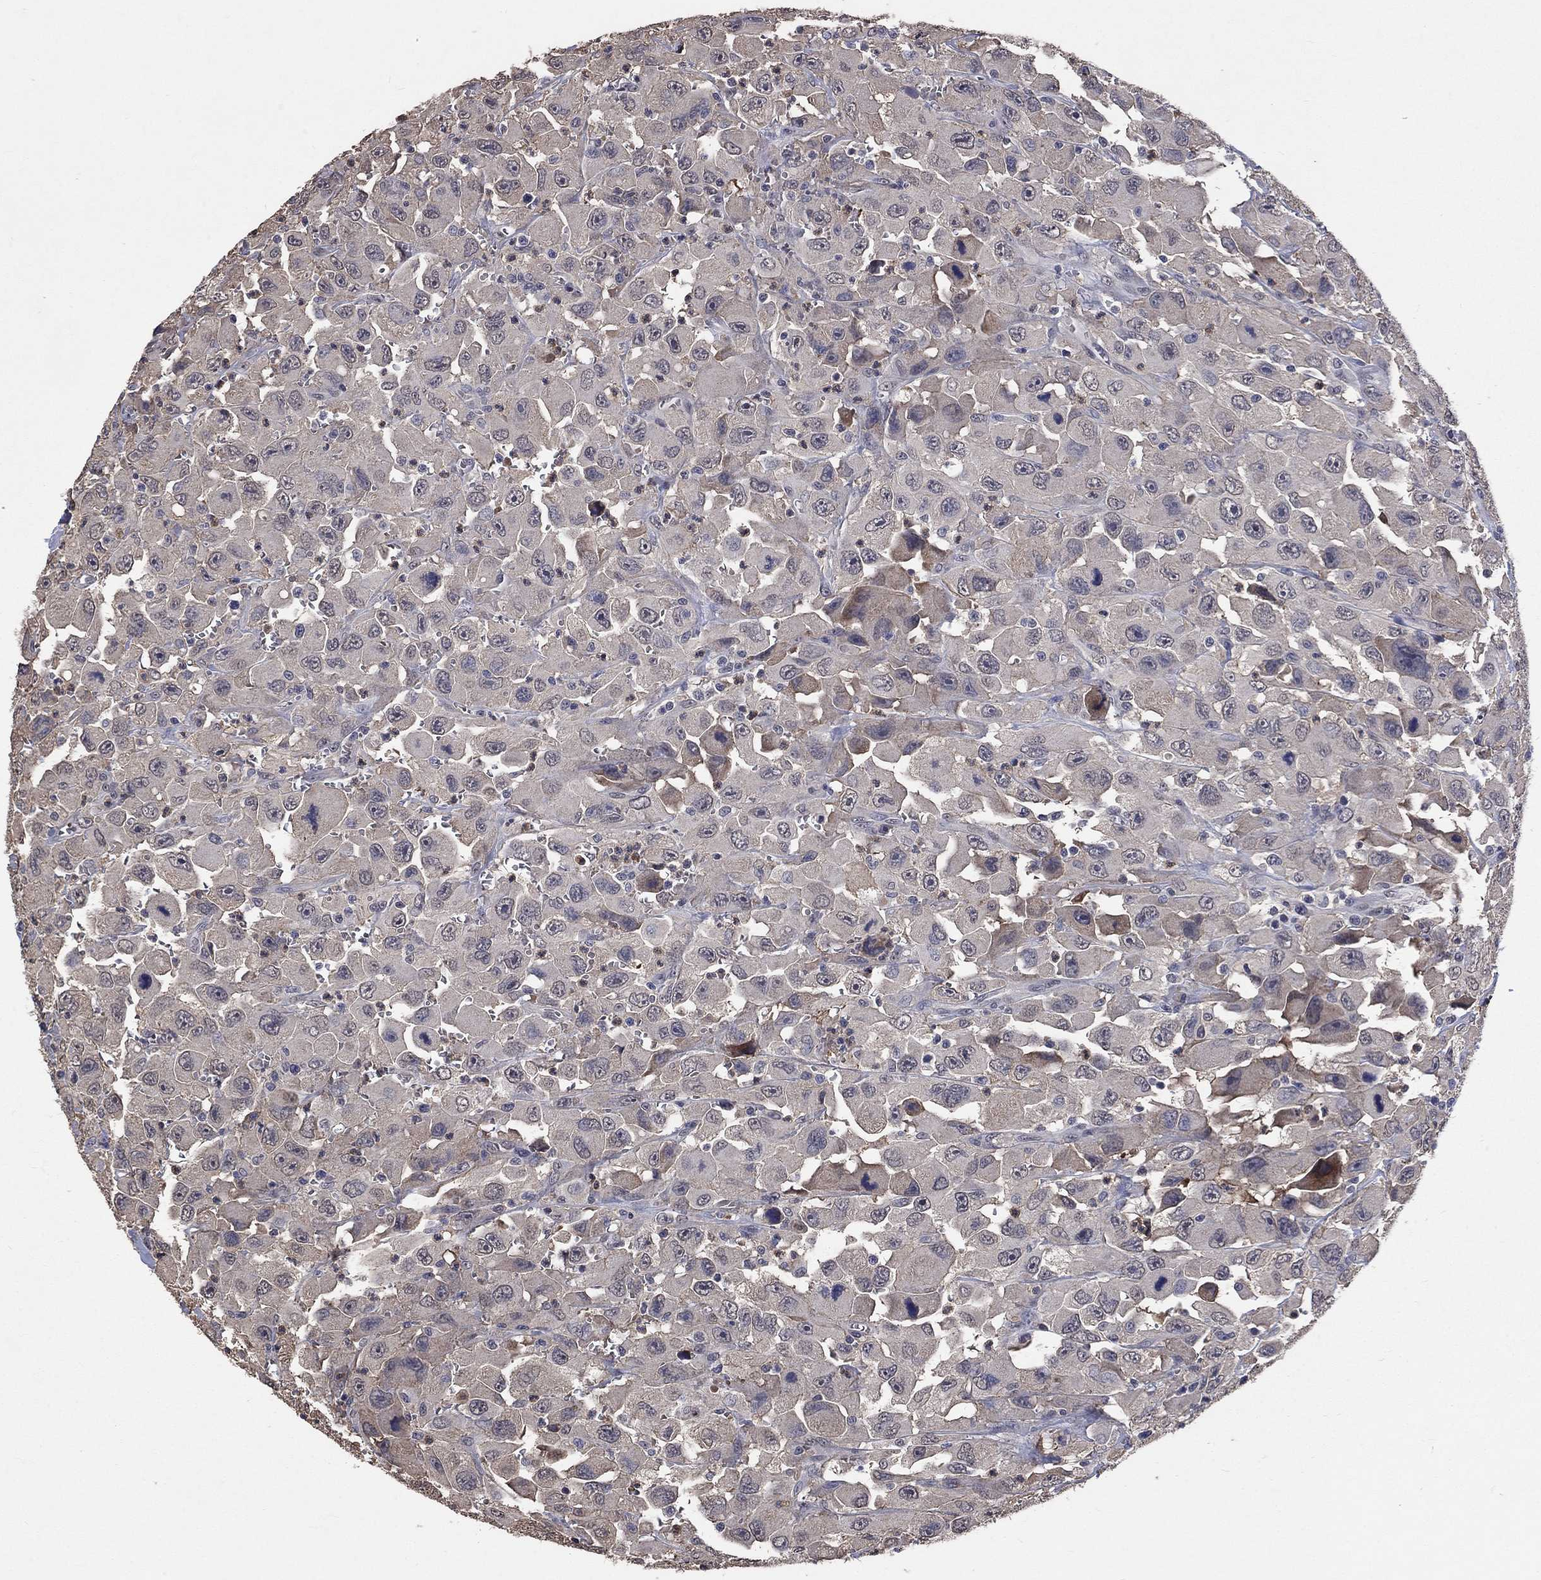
{"staining": {"intensity": "weak", "quantity": "<25%", "location": "cytoplasmic/membranous"}, "tissue": "head and neck cancer", "cell_type": "Tumor cells", "image_type": "cancer", "snomed": [{"axis": "morphology", "description": "Squamous cell carcinoma, NOS"}, {"axis": "morphology", "description": "Squamous cell carcinoma, metastatic, NOS"}, {"axis": "topography", "description": "Oral tissue"}, {"axis": "topography", "description": "Head-Neck"}], "caption": "IHC image of human head and neck cancer (squamous cell carcinoma) stained for a protein (brown), which reveals no expression in tumor cells.", "gene": "CHST5", "patient": {"sex": "female", "age": 85}}